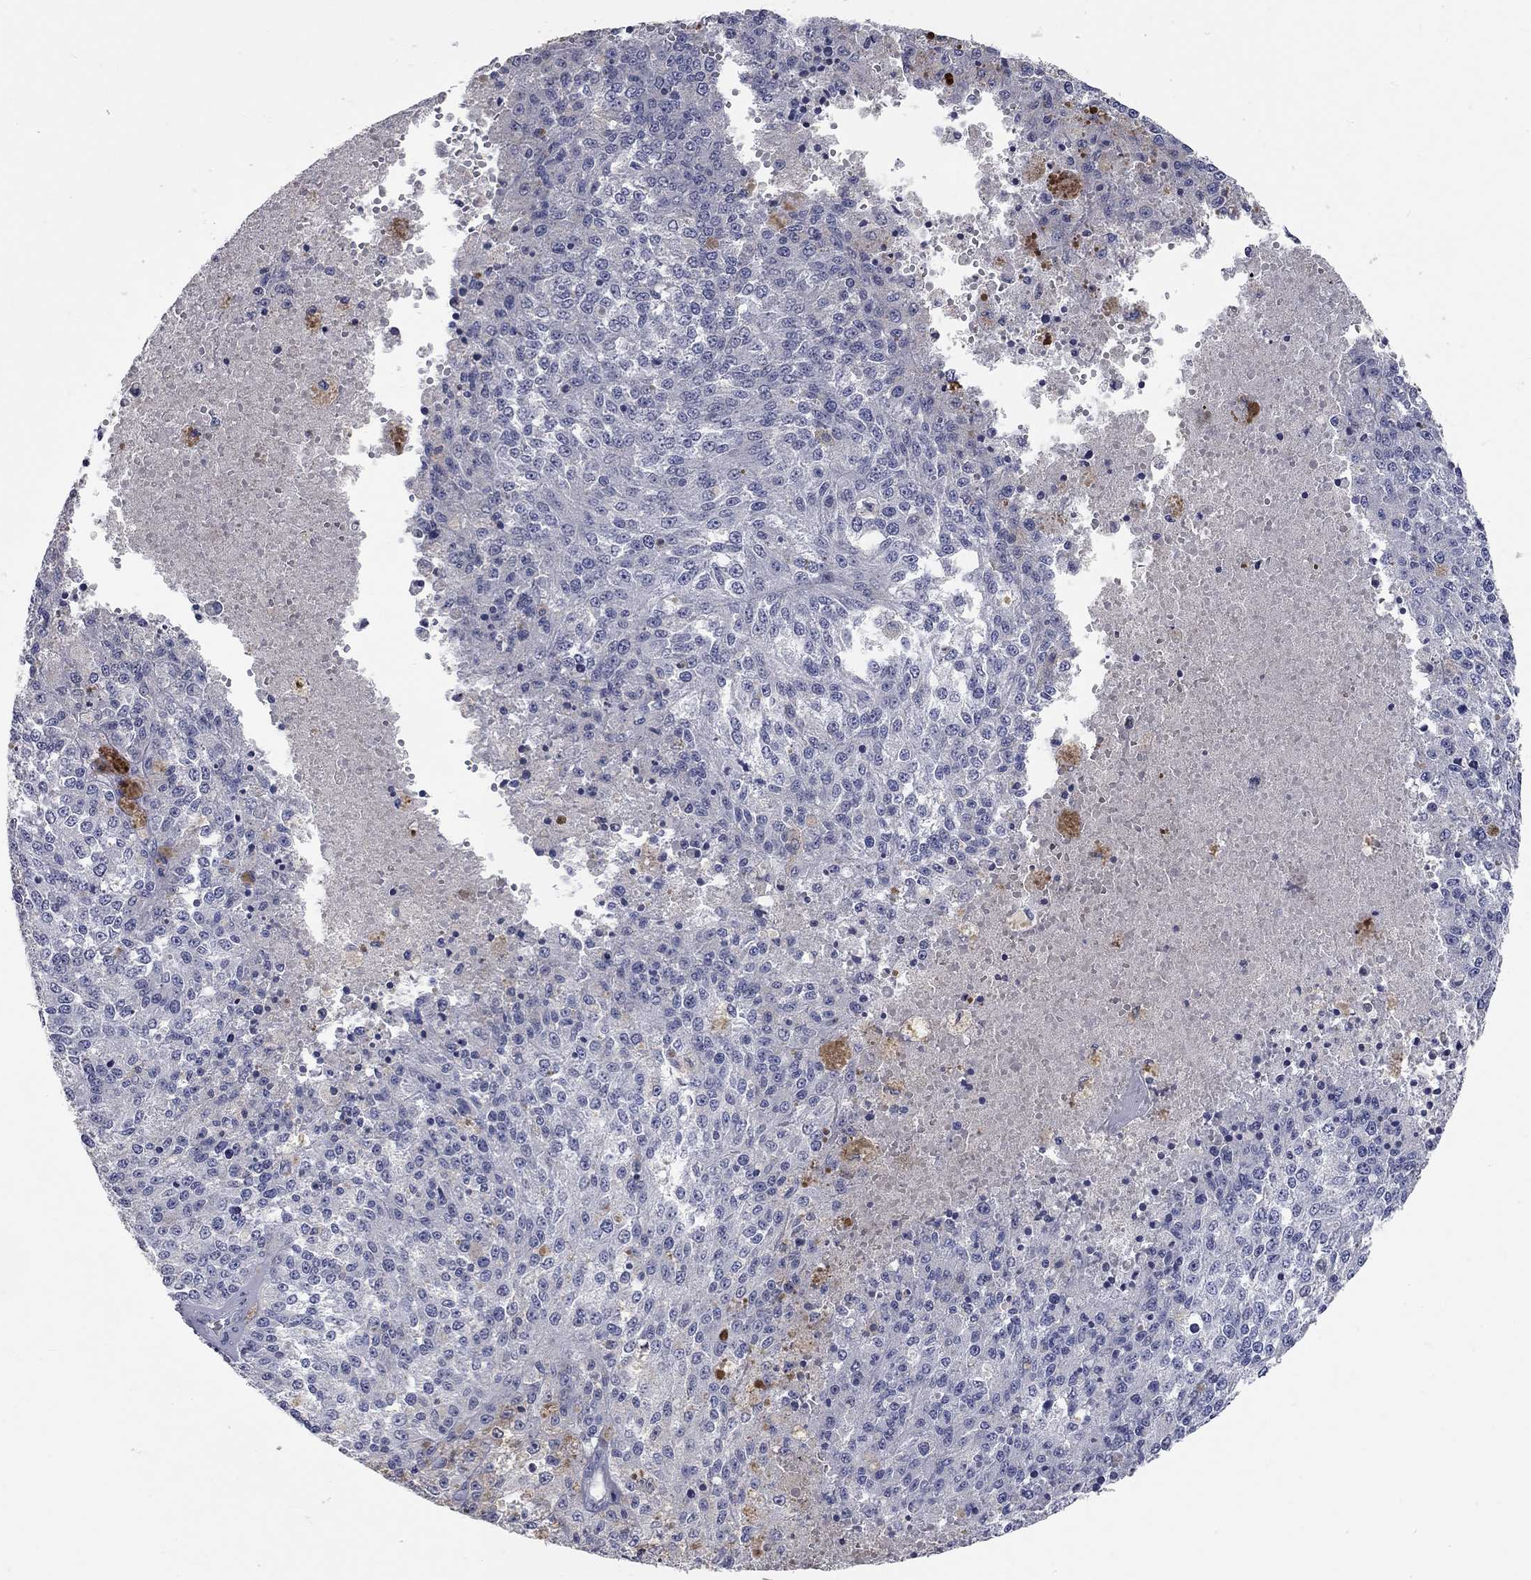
{"staining": {"intensity": "negative", "quantity": "none", "location": "none"}, "tissue": "melanoma", "cell_type": "Tumor cells", "image_type": "cancer", "snomed": [{"axis": "morphology", "description": "Malignant melanoma, Metastatic site"}, {"axis": "topography", "description": "Lymph node"}], "caption": "Immunohistochemical staining of melanoma displays no significant expression in tumor cells.", "gene": "SYT12", "patient": {"sex": "female", "age": 64}}